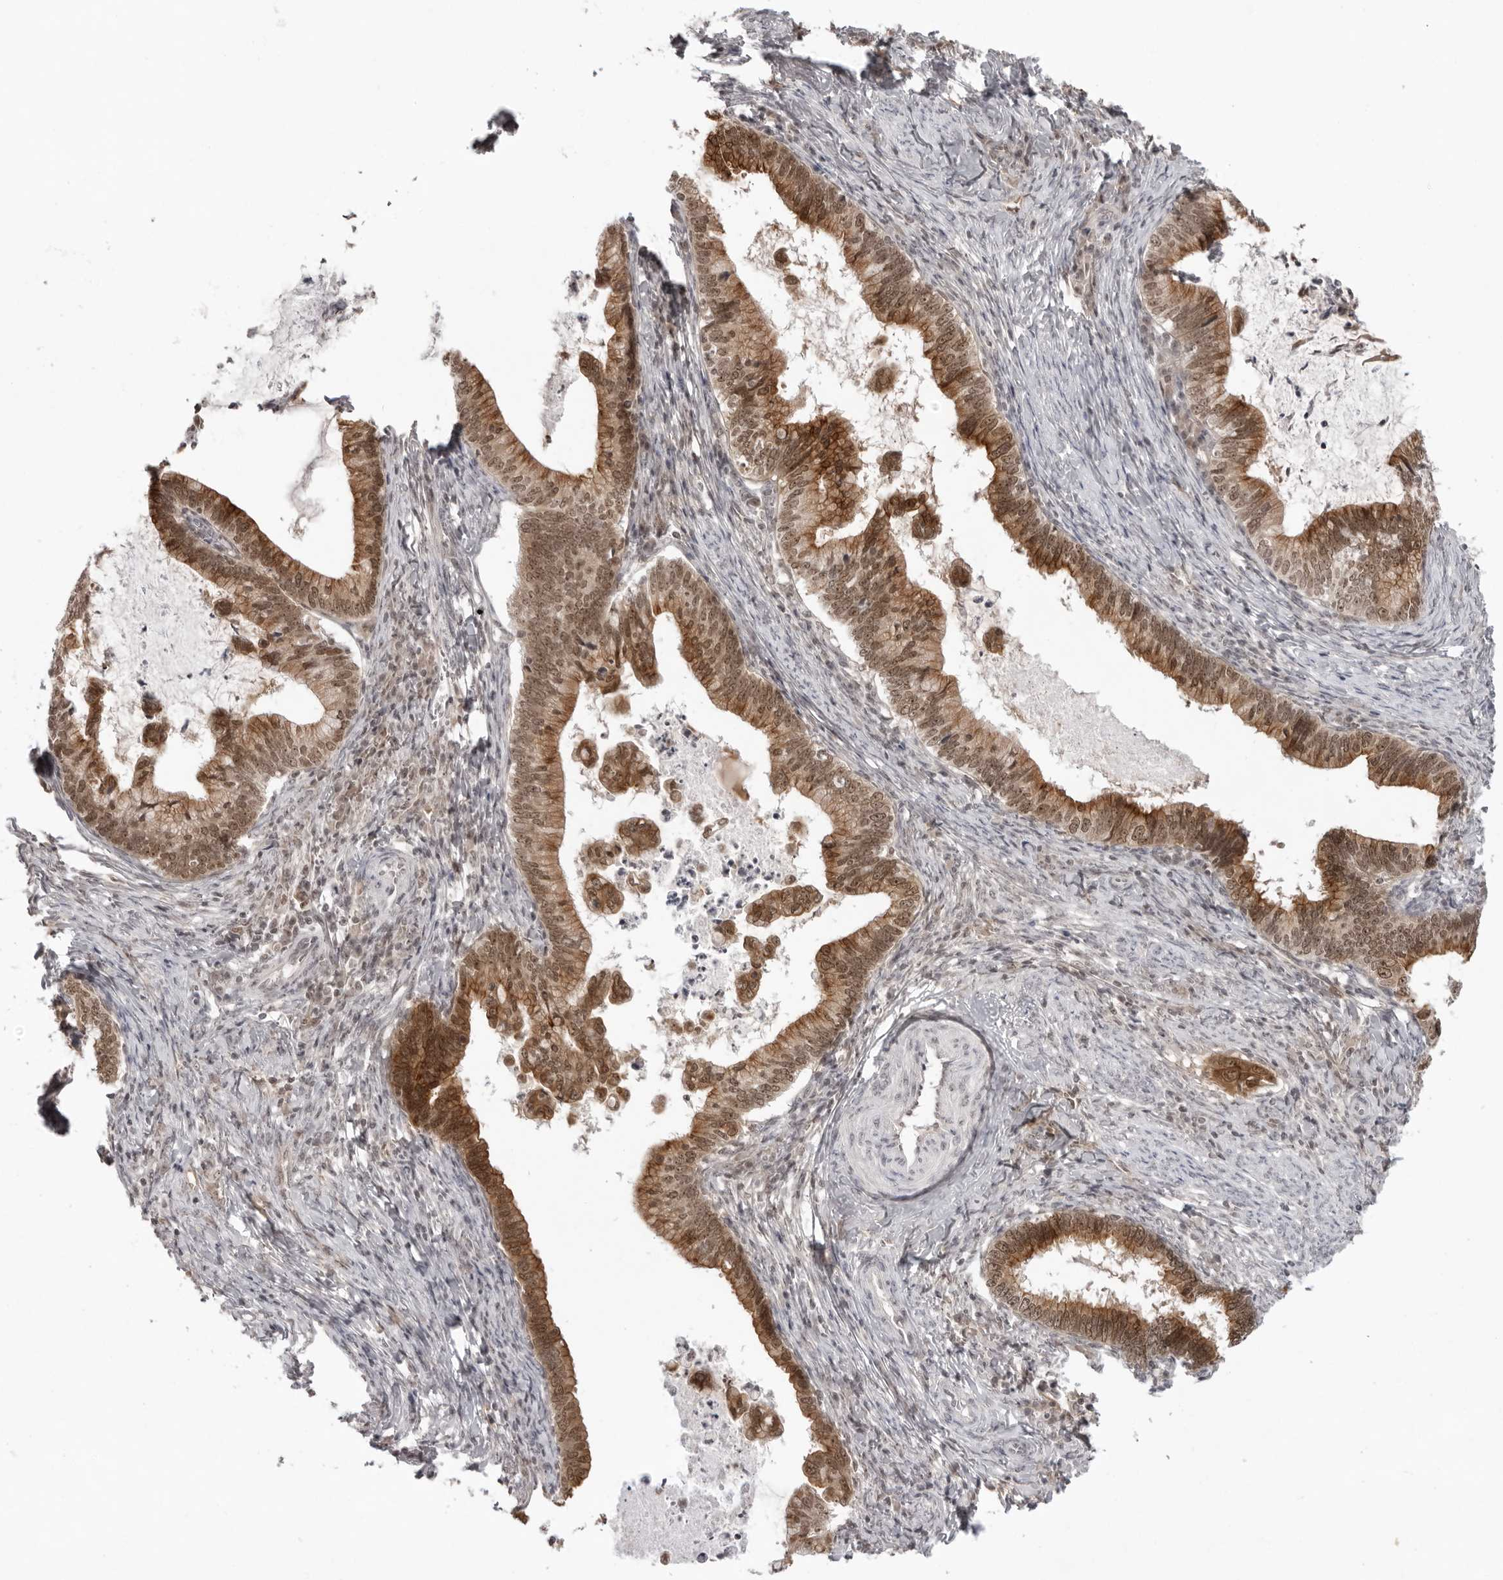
{"staining": {"intensity": "moderate", "quantity": ">75%", "location": "cytoplasmic/membranous,nuclear"}, "tissue": "cervical cancer", "cell_type": "Tumor cells", "image_type": "cancer", "snomed": [{"axis": "morphology", "description": "Adenocarcinoma, NOS"}, {"axis": "topography", "description": "Cervix"}], "caption": "About >75% of tumor cells in adenocarcinoma (cervical) demonstrate moderate cytoplasmic/membranous and nuclear protein expression as visualized by brown immunohistochemical staining.", "gene": "EXOSC10", "patient": {"sex": "female", "age": 36}}